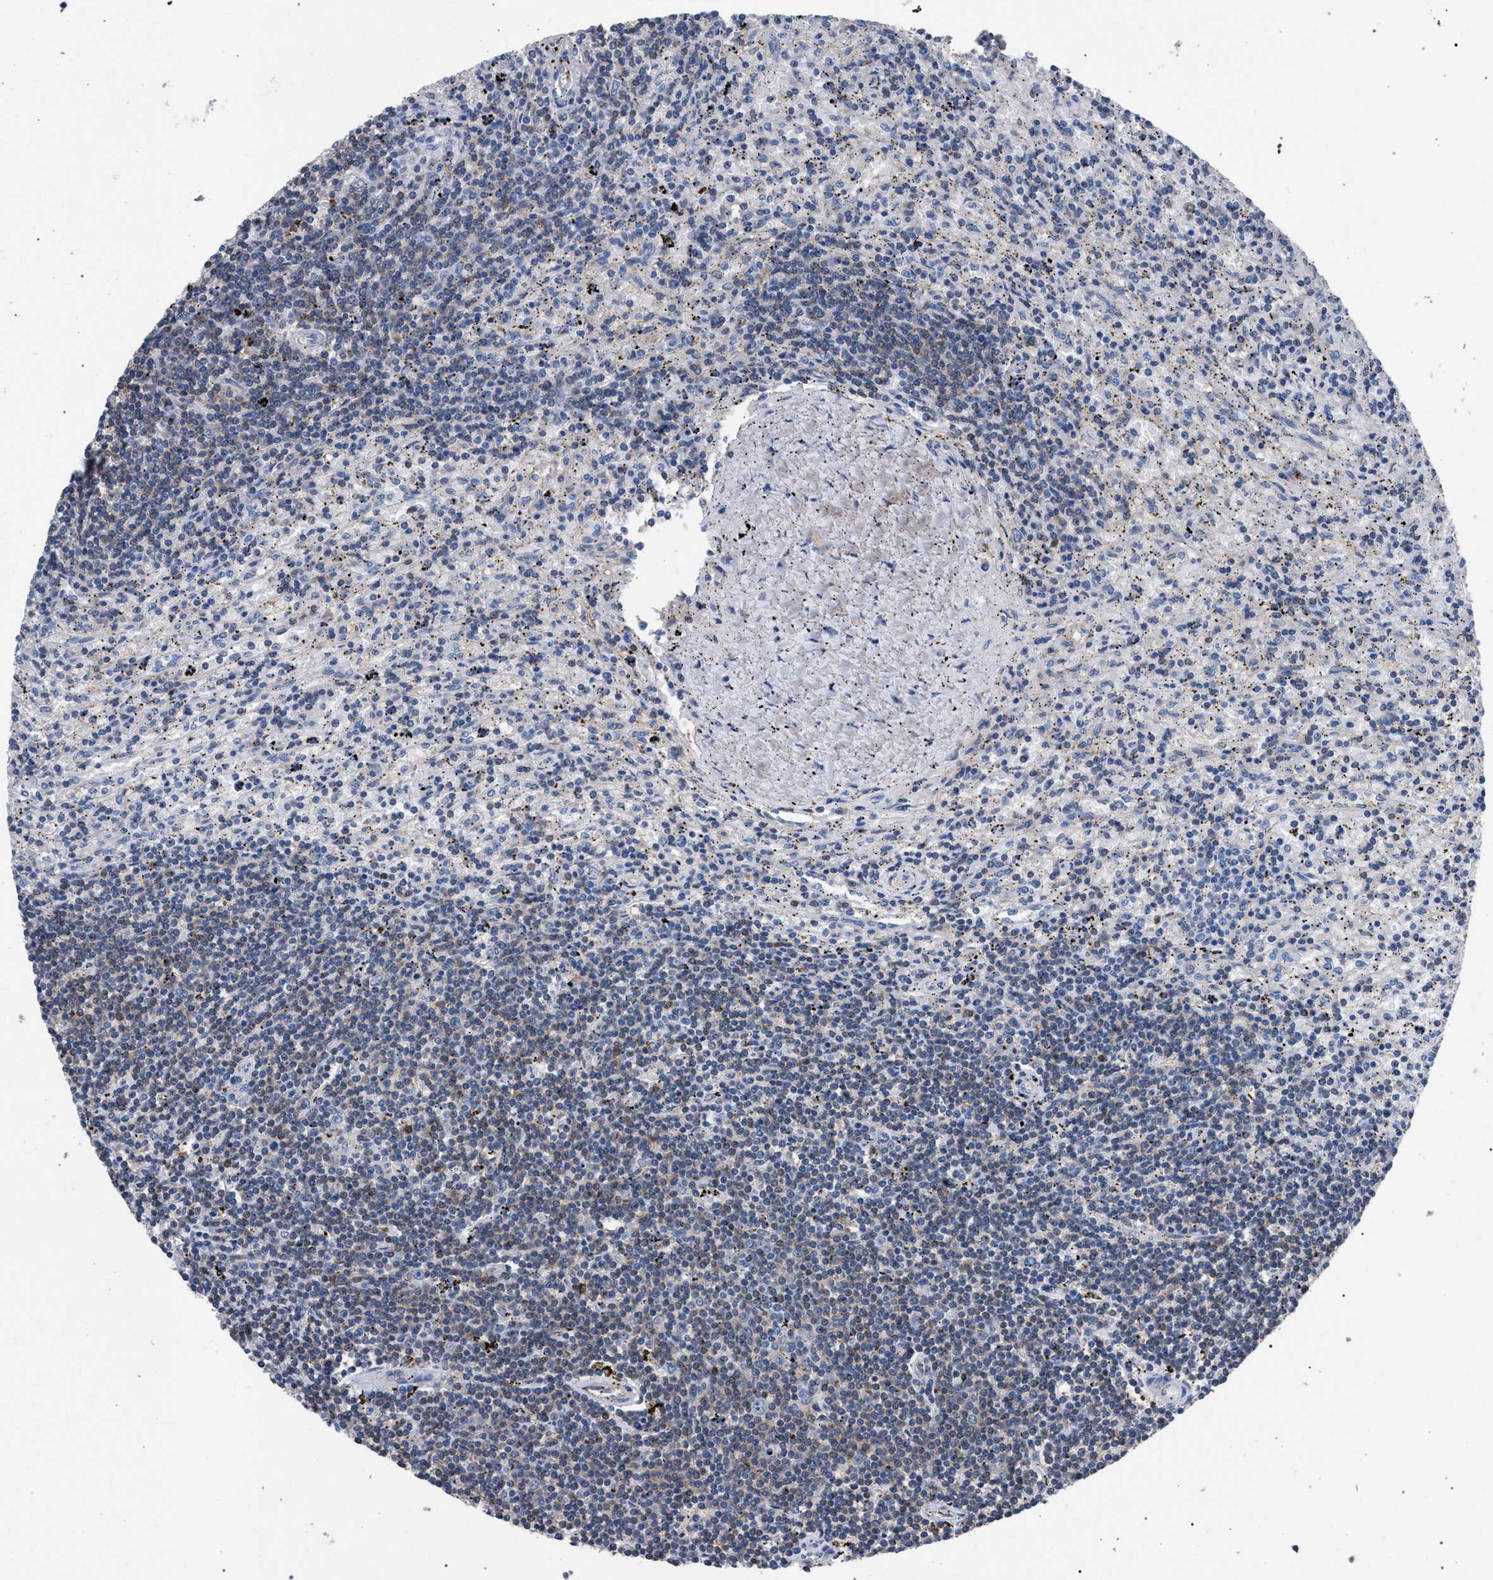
{"staining": {"intensity": "negative", "quantity": "none", "location": "none"}, "tissue": "lymphoma", "cell_type": "Tumor cells", "image_type": "cancer", "snomed": [{"axis": "morphology", "description": "Malignant lymphoma, non-Hodgkin's type, Low grade"}, {"axis": "topography", "description": "Spleen"}], "caption": "Human low-grade malignant lymphoma, non-Hodgkin's type stained for a protein using immunohistochemistry (IHC) exhibits no expression in tumor cells.", "gene": "CRYZ", "patient": {"sex": "male", "age": 76}}